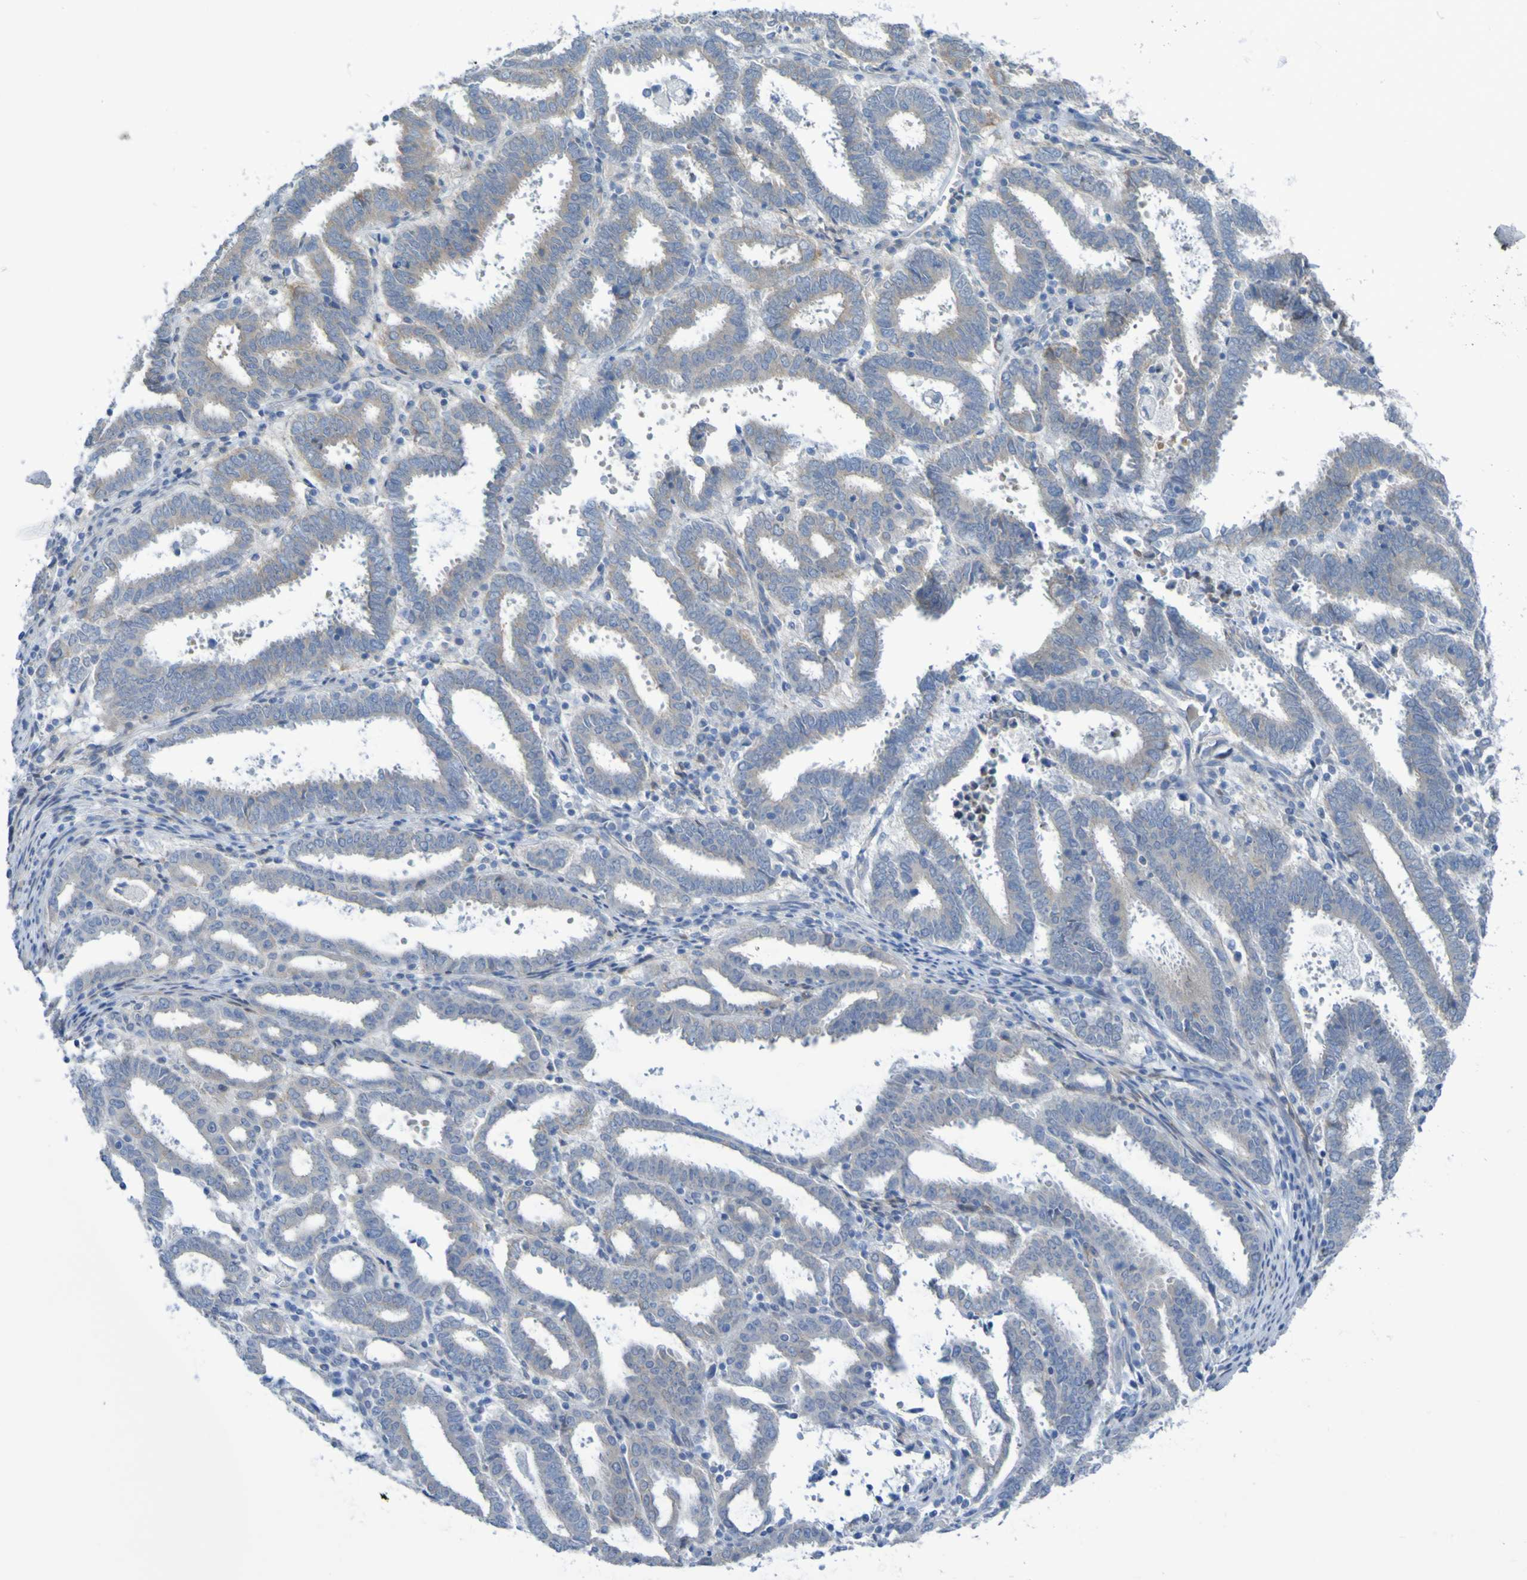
{"staining": {"intensity": "weak", "quantity": "25%-75%", "location": "cytoplasmic/membranous"}, "tissue": "endometrial cancer", "cell_type": "Tumor cells", "image_type": "cancer", "snomed": [{"axis": "morphology", "description": "Adenocarcinoma, NOS"}, {"axis": "topography", "description": "Uterus"}], "caption": "Protein staining of adenocarcinoma (endometrial) tissue reveals weak cytoplasmic/membranous positivity in approximately 25%-75% of tumor cells.", "gene": "LPP", "patient": {"sex": "female", "age": 83}}